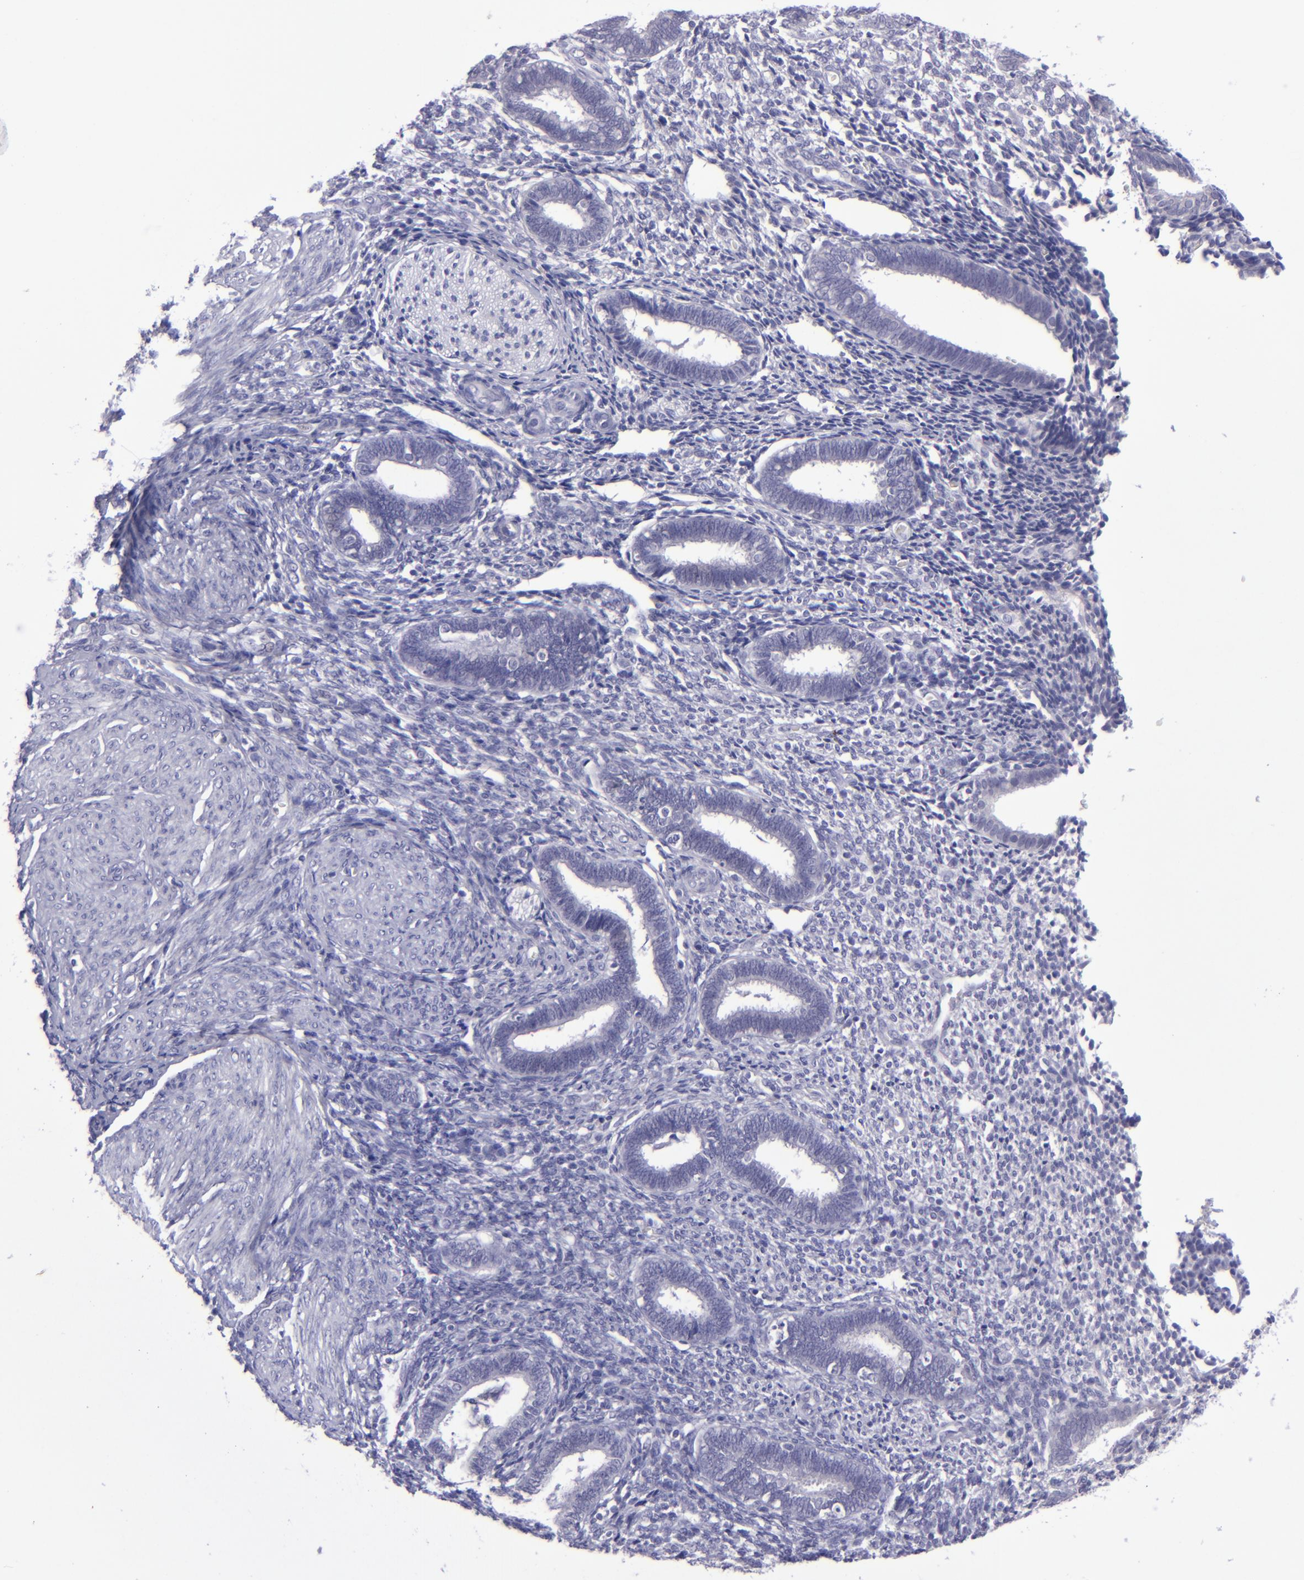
{"staining": {"intensity": "negative", "quantity": "none", "location": "none"}, "tissue": "endometrium", "cell_type": "Cells in endometrial stroma", "image_type": "normal", "snomed": [{"axis": "morphology", "description": "Normal tissue, NOS"}, {"axis": "topography", "description": "Endometrium"}], "caption": "This photomicrograph is of normal endometrium stained with immunohistochemistry to label a protein in brown with the nuclei are counter-stained blue. There is no expression in cells in endometrial stroma.", "gene": "POU2F2", "patient": {"sex": "female", "age": 27}}